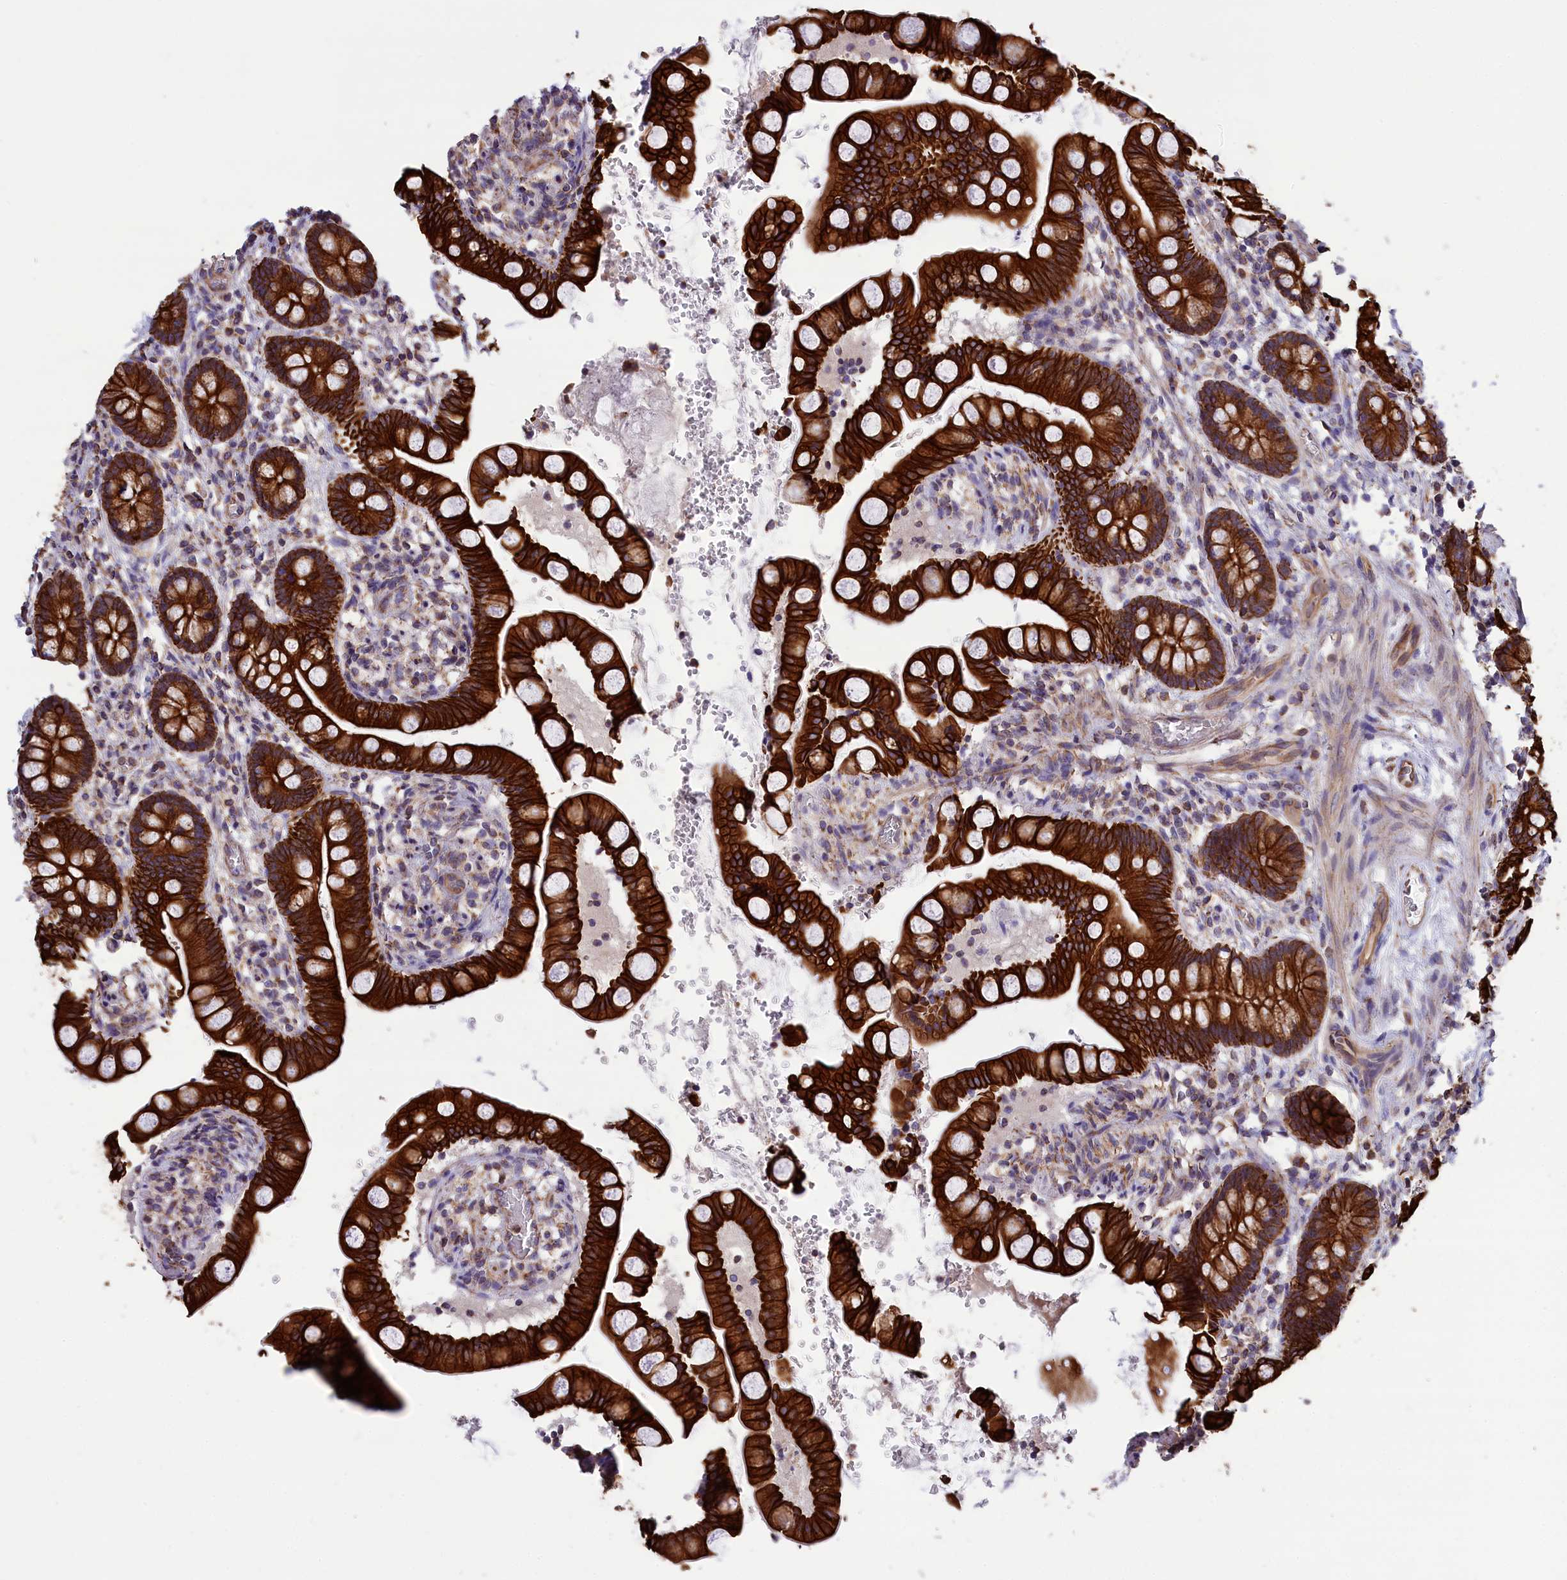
{"staining": {"intensity": "strong", "quantity": ">75%", "location": "cytoplasmic/membranous"}, "tissue": "small intestine", "cell_type": "Glandular cells", "image_type": "normal", "snomed": [{"axis": "morphology", "description": "Normal tissue, NOS"}, {"axis": "topography", "description": "Small intestine"}], "caption": "A high-resolution photomicrograph shows IHC staining of normal small intestine, which shows strong cytoplasmic/membranous positivity in about >75% of glandular cells. The protein is stained brown, and the nuclei are stained in blue (DAB IHC with brightfield microscopy, high magnification).", "gene": "GATB", "patient": {"sex": "male", "age": 52}}